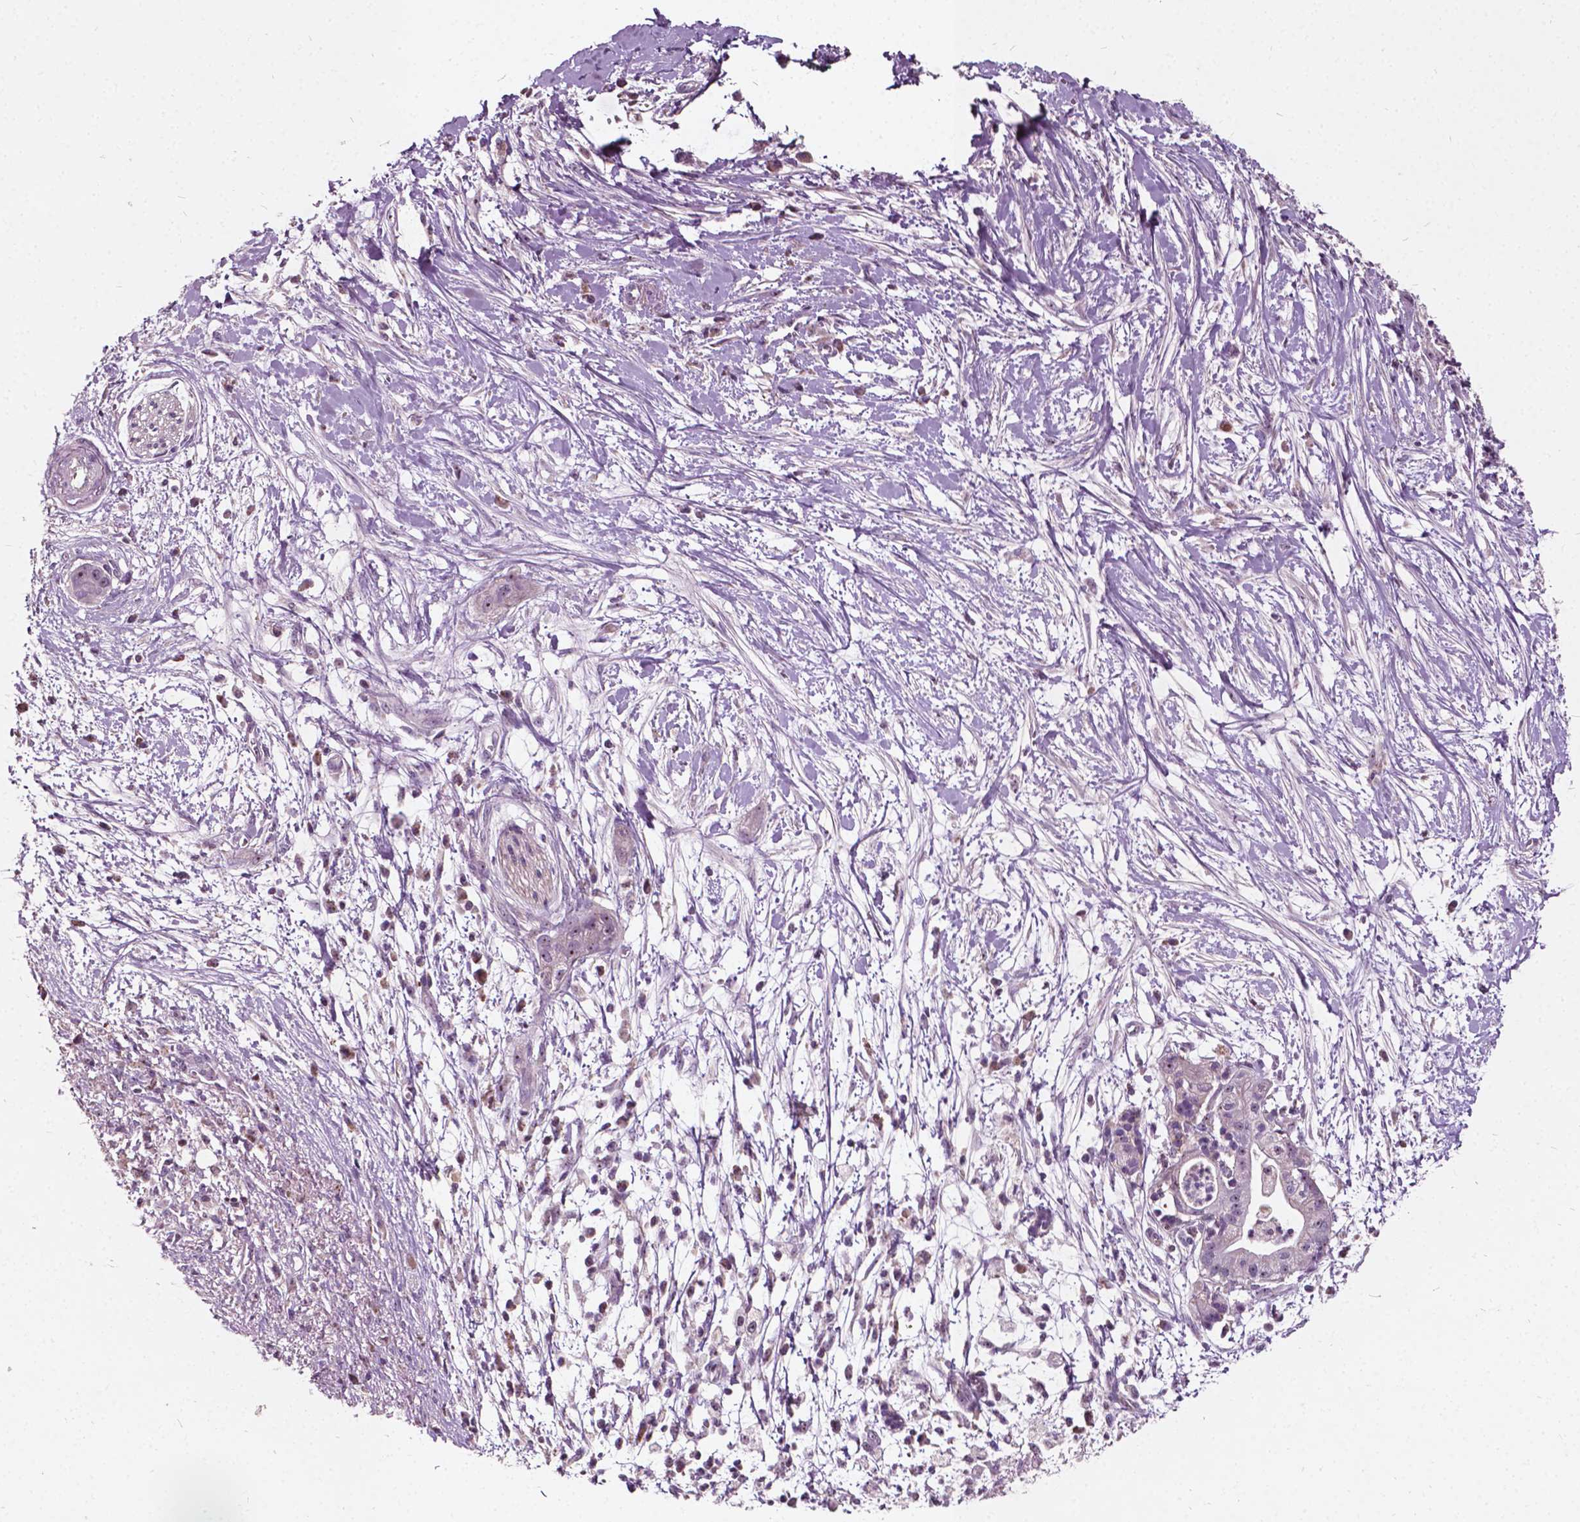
{"staining": {"intensity": "weak", "quantity": "25%-75%", "location": "nuclear"}, "tissue": "pancreatic cancer", "cell_type": "Tumor cells", "image_type": "cancer", "snomed": [{"axis": "morphology", "description": "Normal tissue, NOS"}, {"axis": "morphology", "description": "Adenocarcinoma, NOS"}, {"axis": "topography", "description": "Lymph node"}, {"axis": "topography", "description": "Pancreas"}], "caption": "Immunohistochemical staining of human pancreatic cancer exhibits low levels of weak nuclear staining in about 25%-75% of tumor cells. (Stains: DAB in brown, nuclei in blue, Microscopy: brightfield microscopy at high magnification).", "gene": "ODF3L2", "patient": {"sex": "female", "age": 58}}